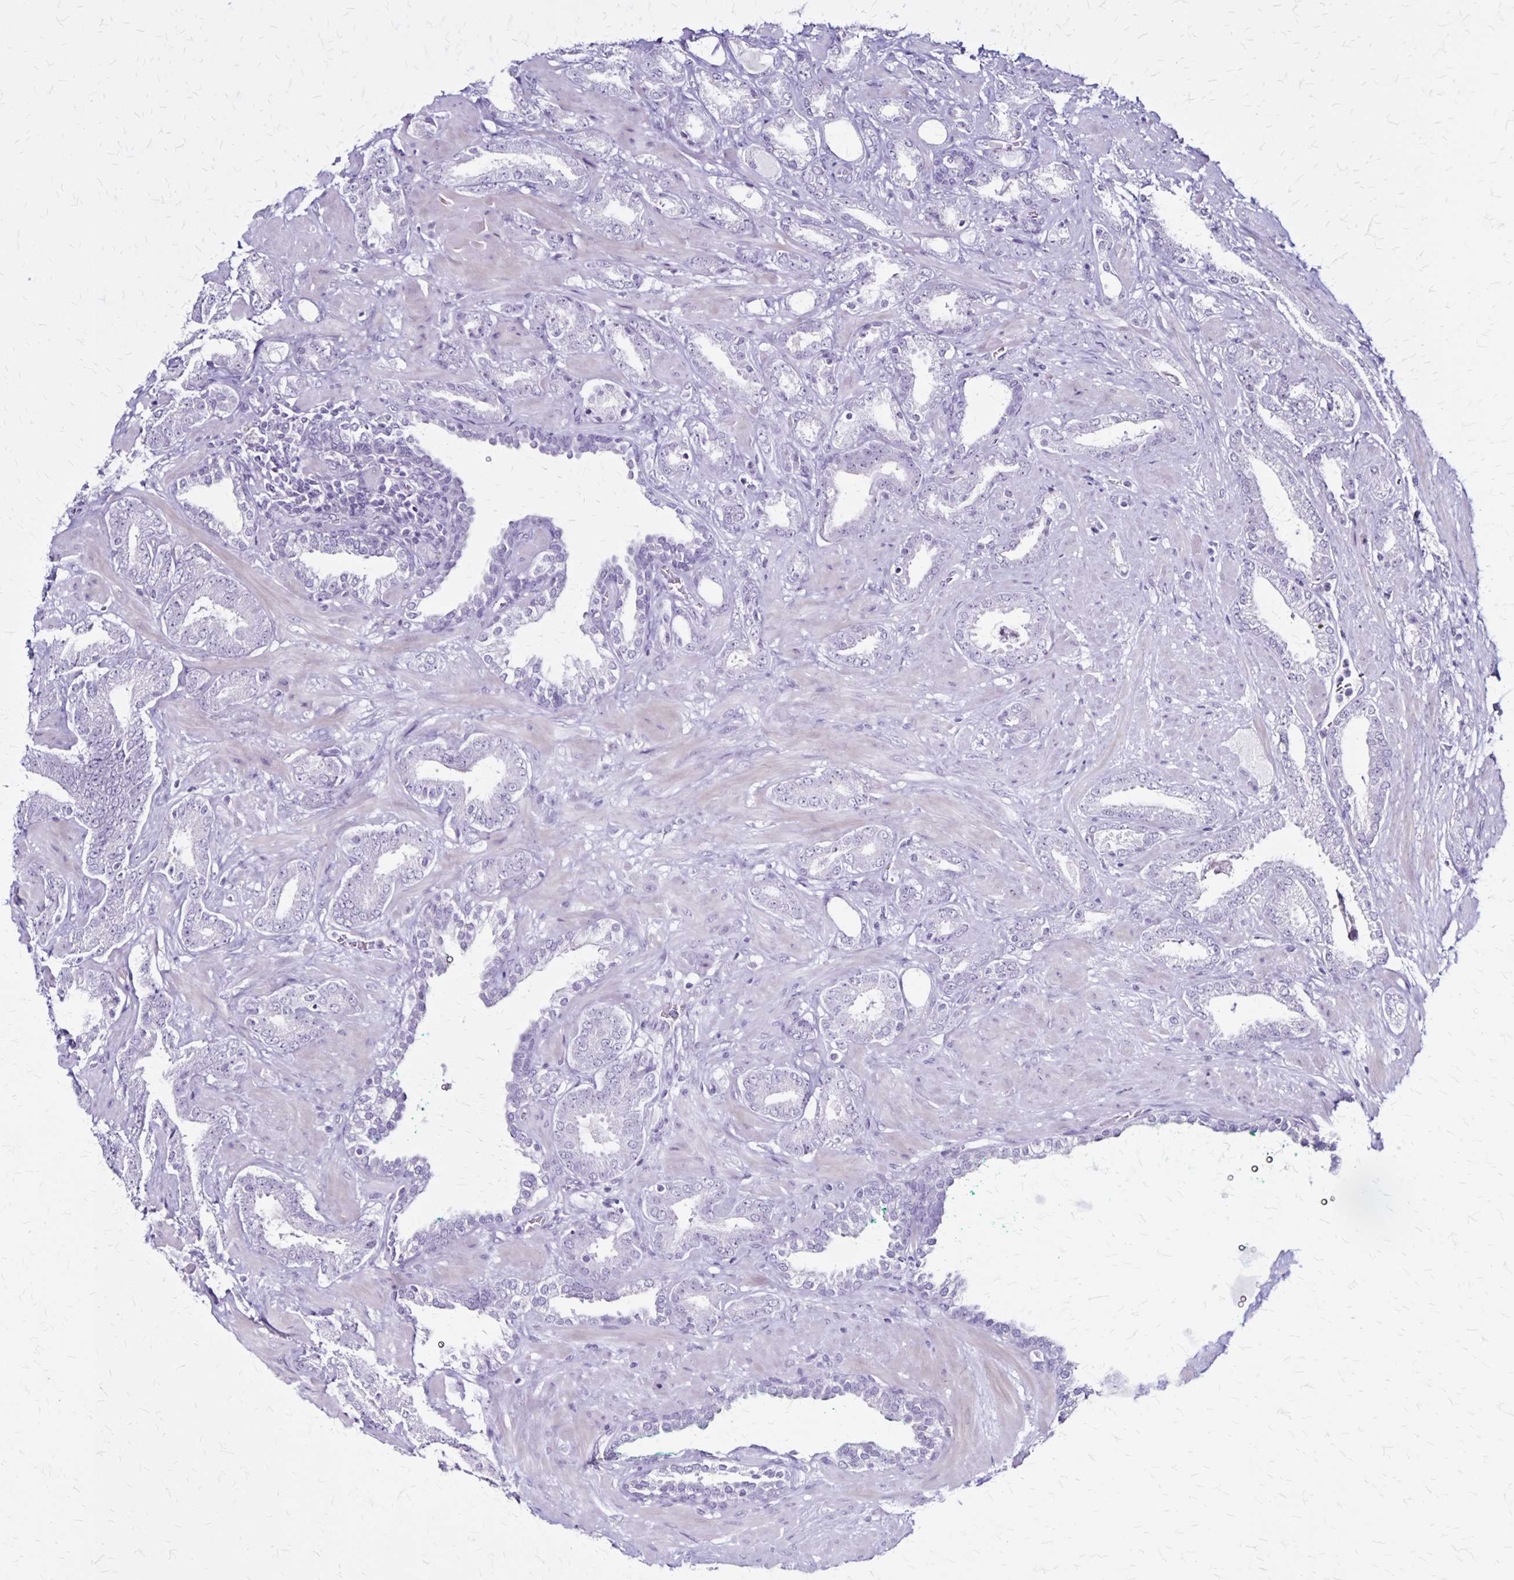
{"staining": {"intensity": "negative", "quantity": "none", "location": "none"}, "tissue": "prostate cancer", "cell_type": "Tumor cells", "image_type": "cancer", "snomed": [{"axis": "morphology", "description": "Adenocarcinoma, High grade"}, {"axis": "topography", "description": "Prostate"}], "caption": "Immunohistochemistry of prostate cancer (adenocarcinoma (high-grade)) exhibits no staining in tumor cells.", "gene": "PLXNA4", "patient": {"sex": "male", "age": 56}}